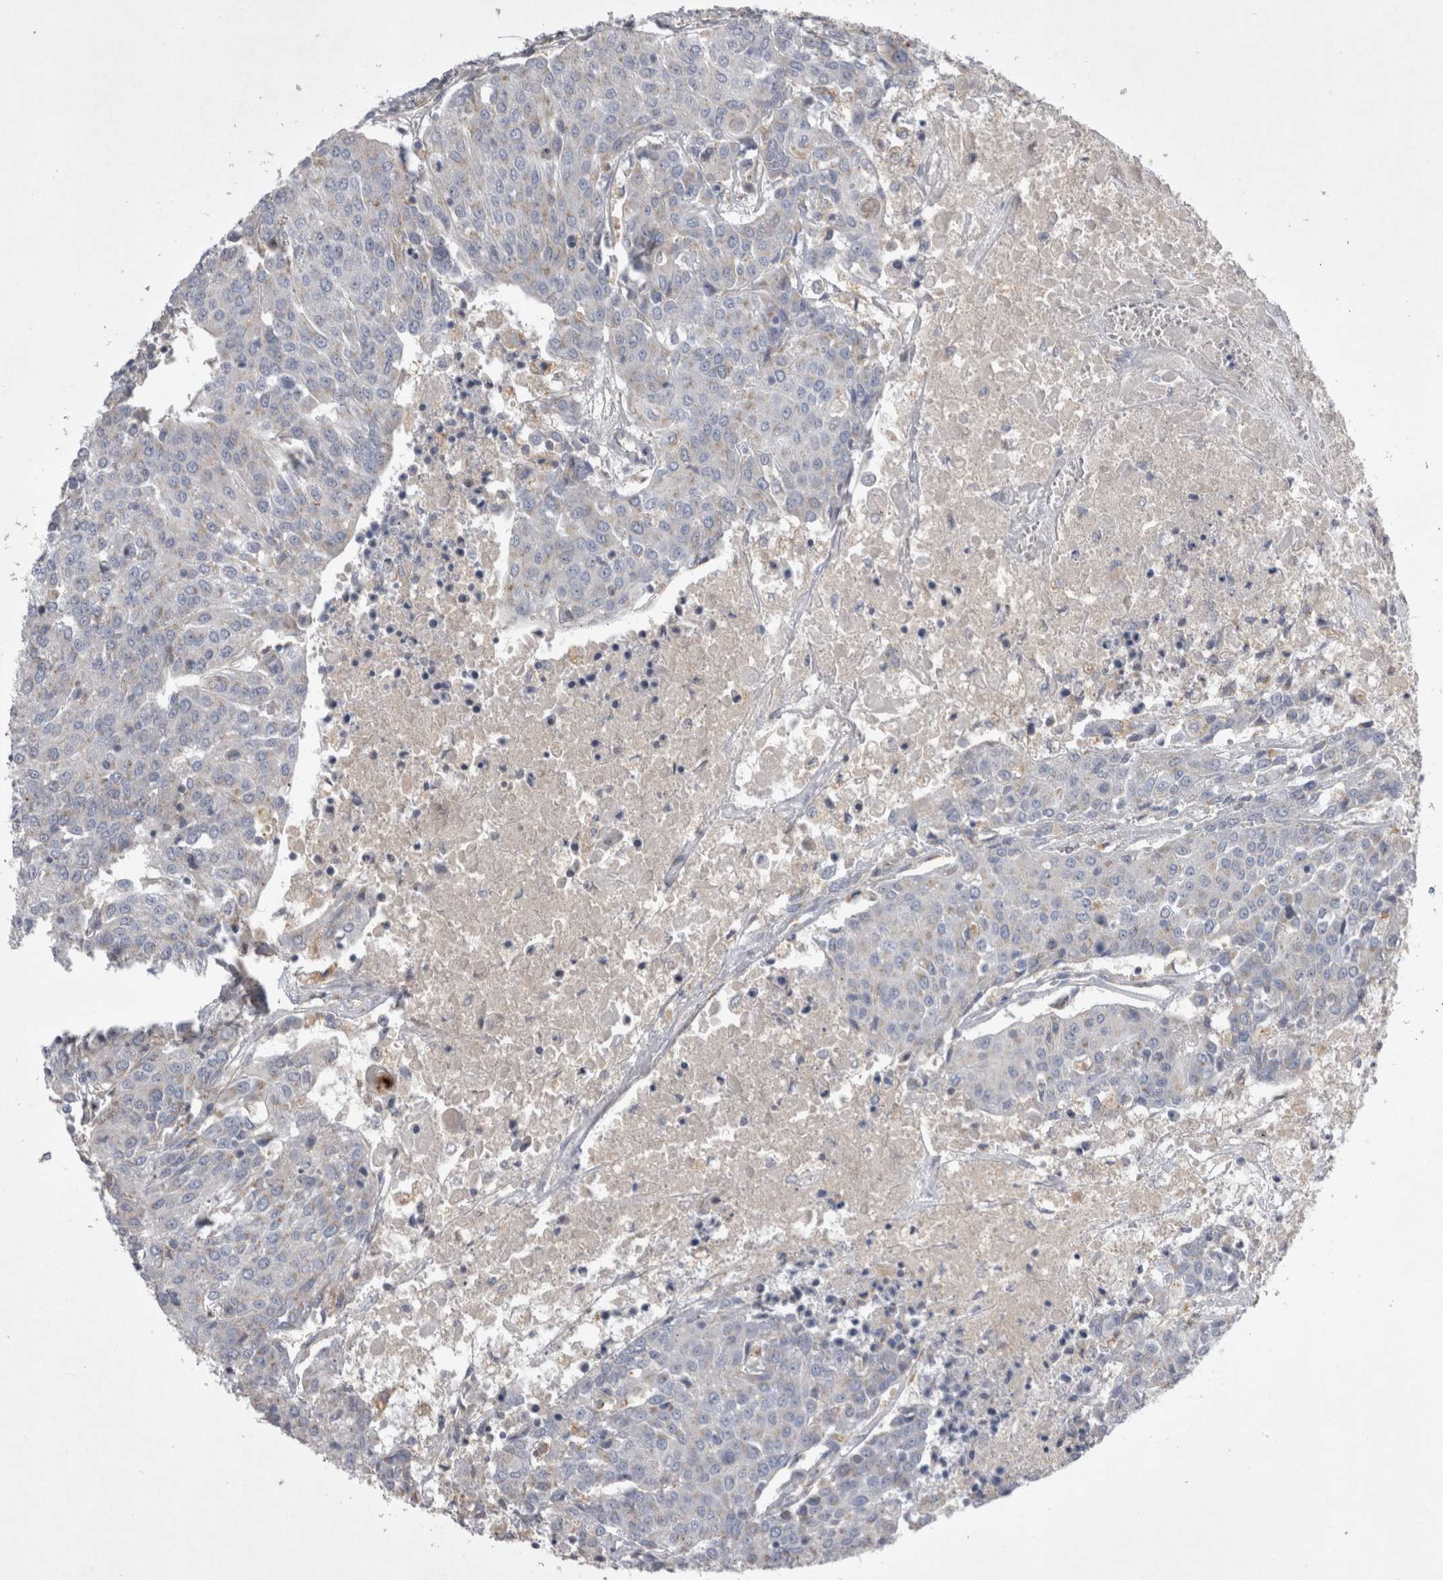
{"staining": {"intensity": "negative", "quantity": "none", "location": "none"}, "tissue": "urothelial cancer", "cell_type": "Tumor cells", "image_type": "cancer", "snomed": [{"axis": "morphology", "description": "Urothelial carcinoma, High grade"}, {"axis": "topography", "description": "Urinary bladder"}], "caption": "High power microscopy histopathology image of an immunohistochemistry histopathology image of high-grade urothelial carcinoma, revealing no significant expression in tumor cells.", "gene": "STRADB", "patient": {"sex": "female", "age": 85}}